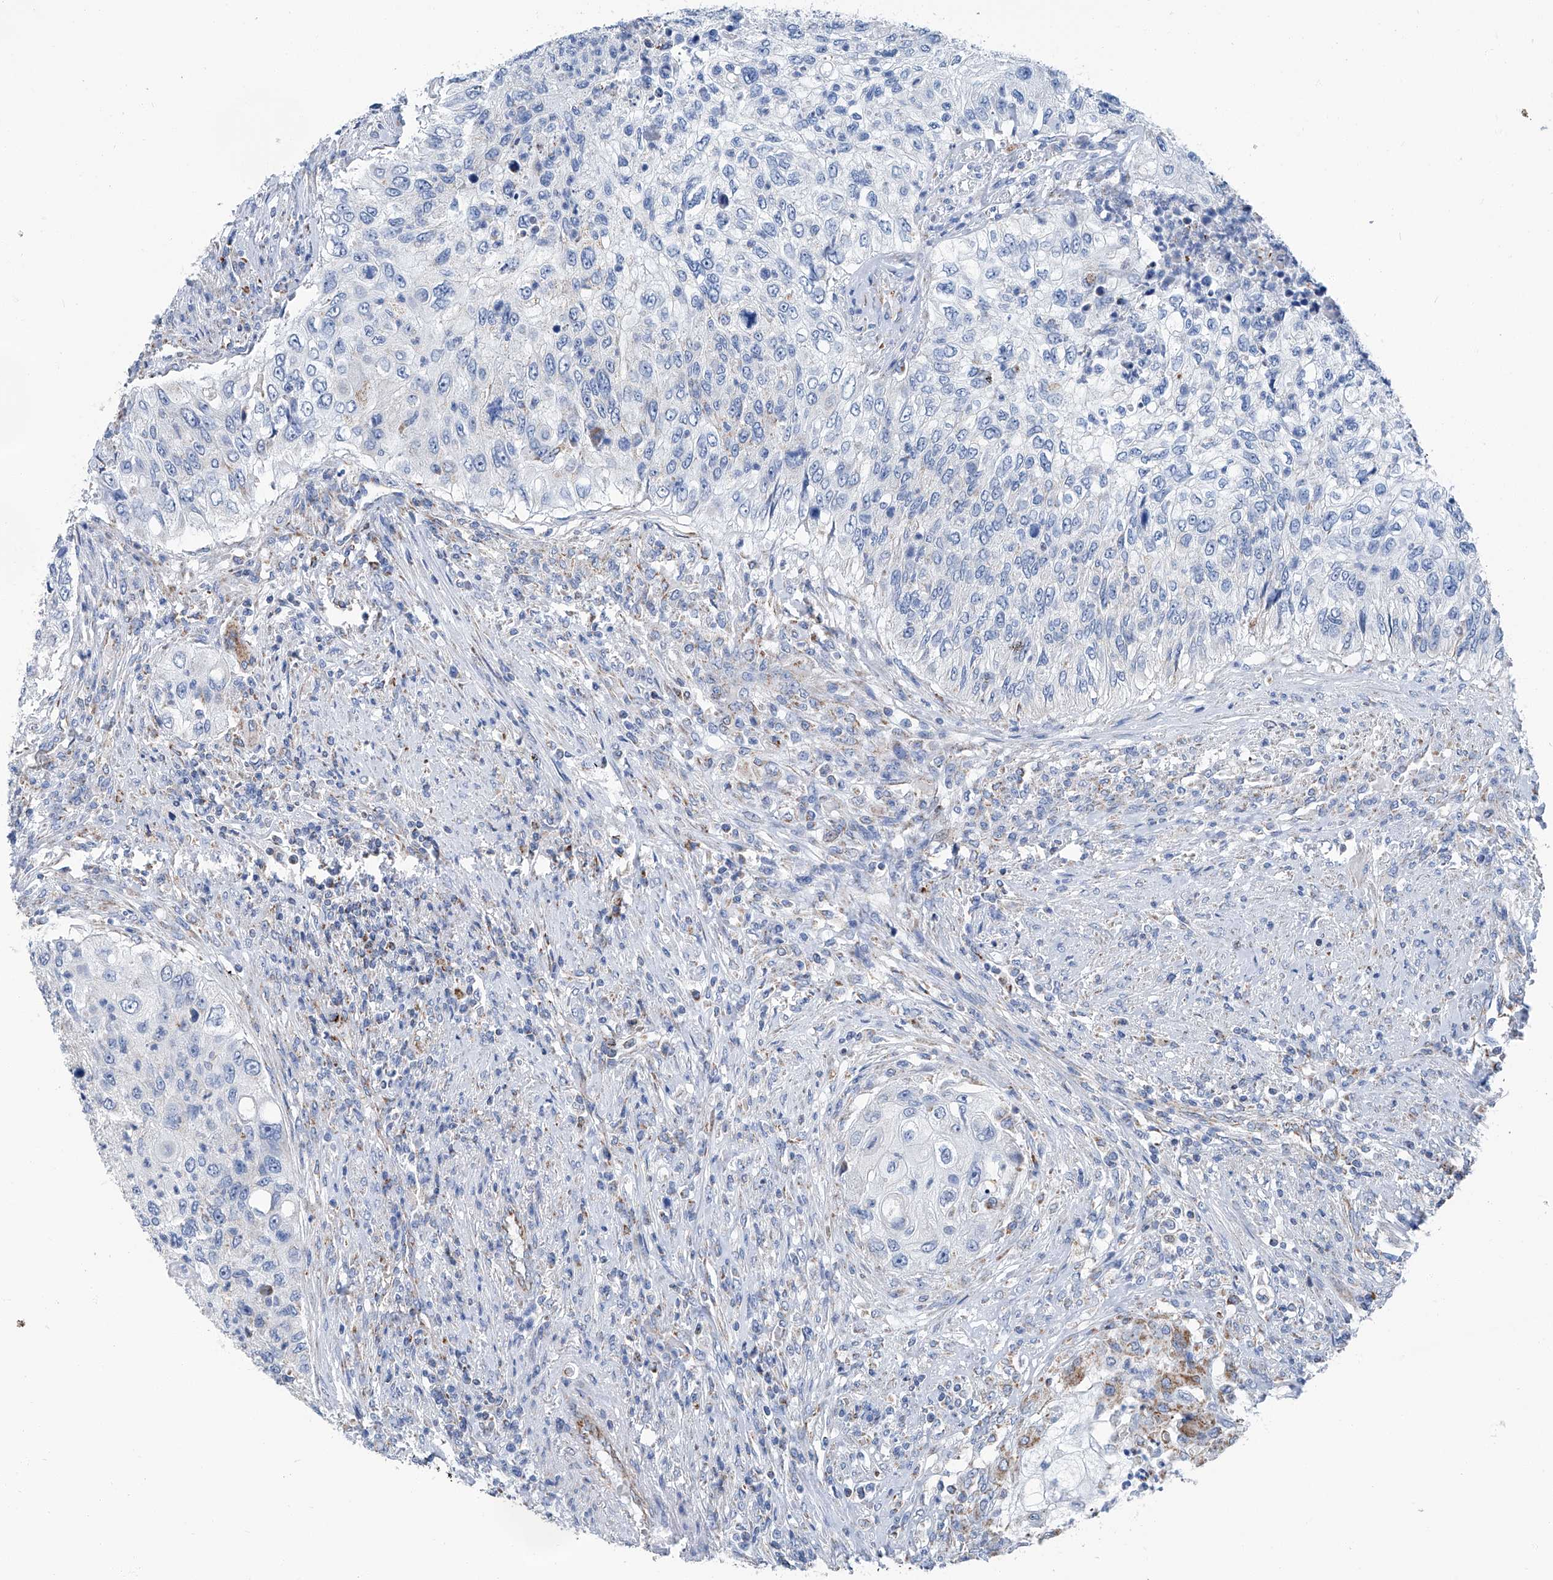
{"staining": {"intensity": "negative", "quantity": "none", "location": "none"}, "tissue": "urothelial cancer", "cell_type": "Tumor cells", "image_type": "cancer", "snomed": [{"axis": "morphology", "description": "Urothelial carcinoma, High grade"}, {"axis": "topography", "description": "Urinary bladder"}], "caption": "Immunohistochemical staining of urothelial cancer shows no significant positivity in tumor cells.", "gene": "MT-ND1", "patient": {"sex": "female", "age": 60}}